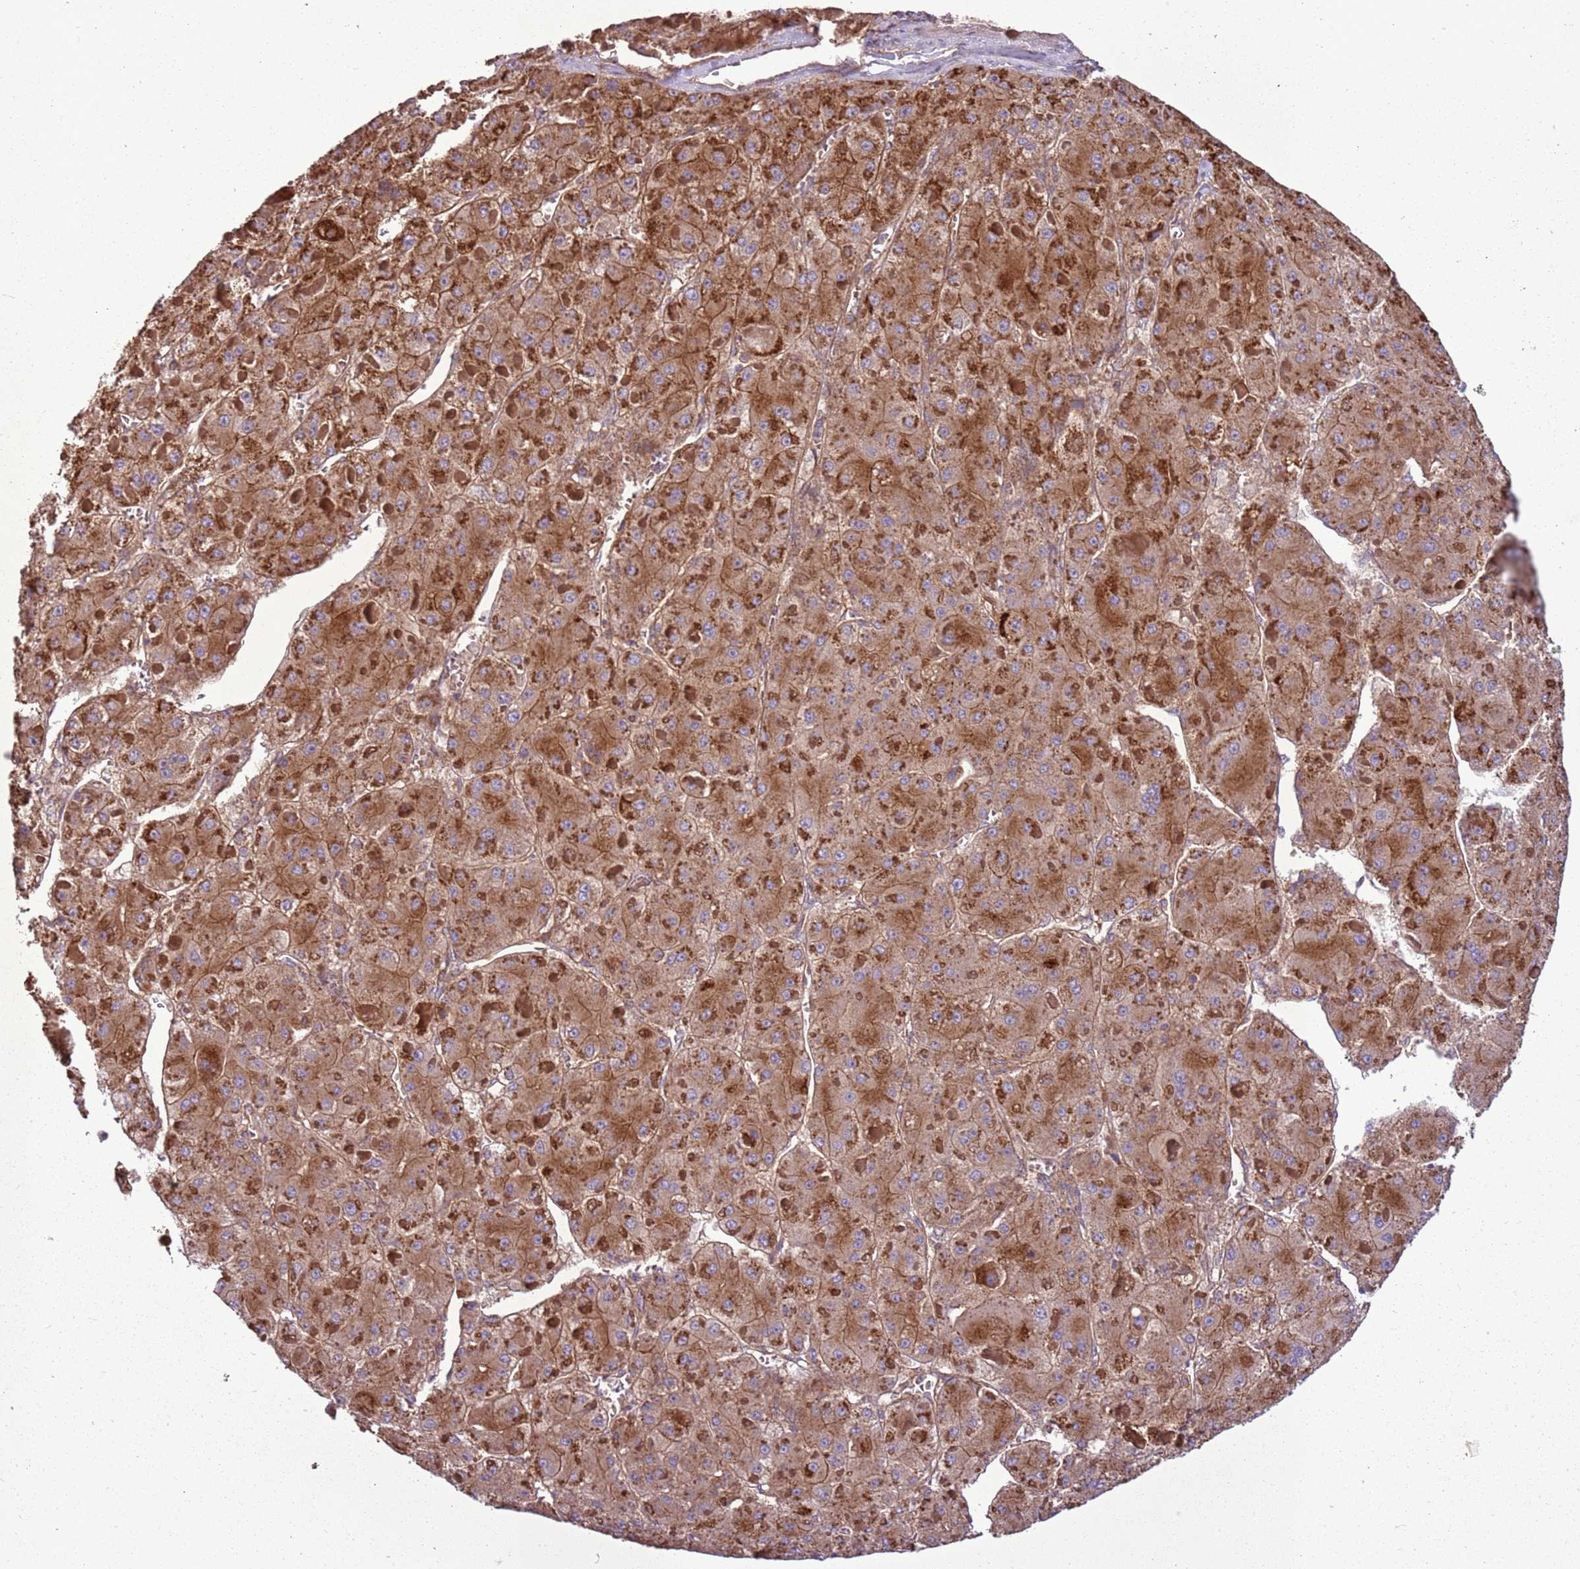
{"staining": {"intensity": "strong", "quantity": ">75%", "location": "cytoplasmic/membranous"}, "tissue": "liver cancer", "cell_type": "Tumor cells", "image_type": "cancer", "snomed": [{"axis": "morphology", "description": "Carcinoma, Hepatocellular, NOS"}, {"axis": "topography", "description": "Liver"}], "caption": "Immunohistochemical staining of human liver hepatocellular carcinoma shows strong cytoplasmic/membranous protein positivity in approximately >75% of tumor cells.", "gene": "ANKRD24", "patient": {"sex": "female", "age": 73}}